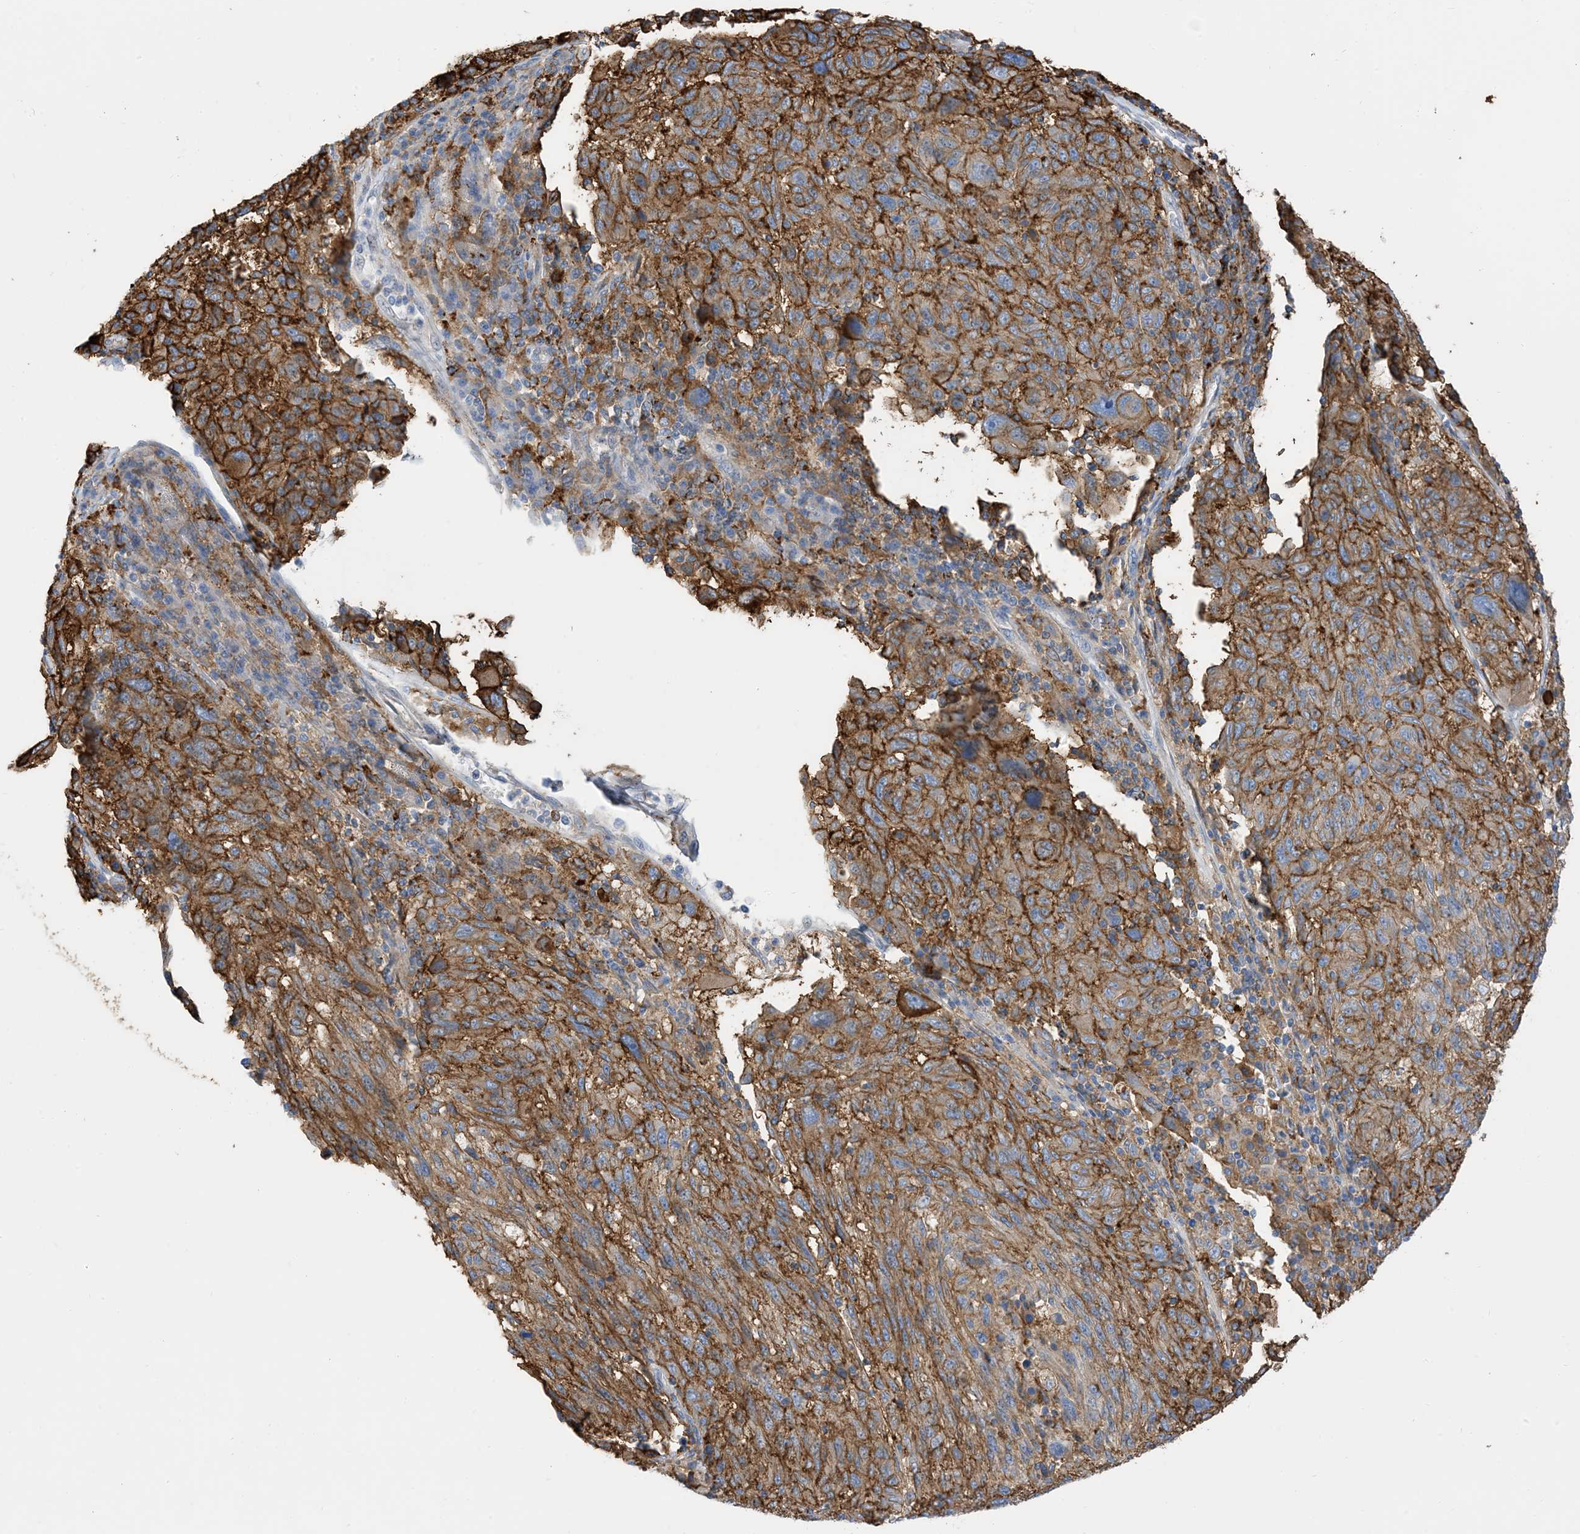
{"staining": {"intensity": "moderate", "quantity": ">75%", "location": "cytoplasmic/membranous"}, "tissue": "melanoma", "cell_type": "Tumor cells", "image_type": "cancer", "snomed": [{"axis": "morphology", "description": "Malignant melanoma, NOS"}, {"axis": "topography", "description": "Skin"}], "caption": "IHC (DAB) staining of melanoma demonstrates moderate cytoplasmic/membranous protein staining in approximately >75% of tumor cells.", "gene": "DPH3", "patient": {"sex": "male", "age": 53}}